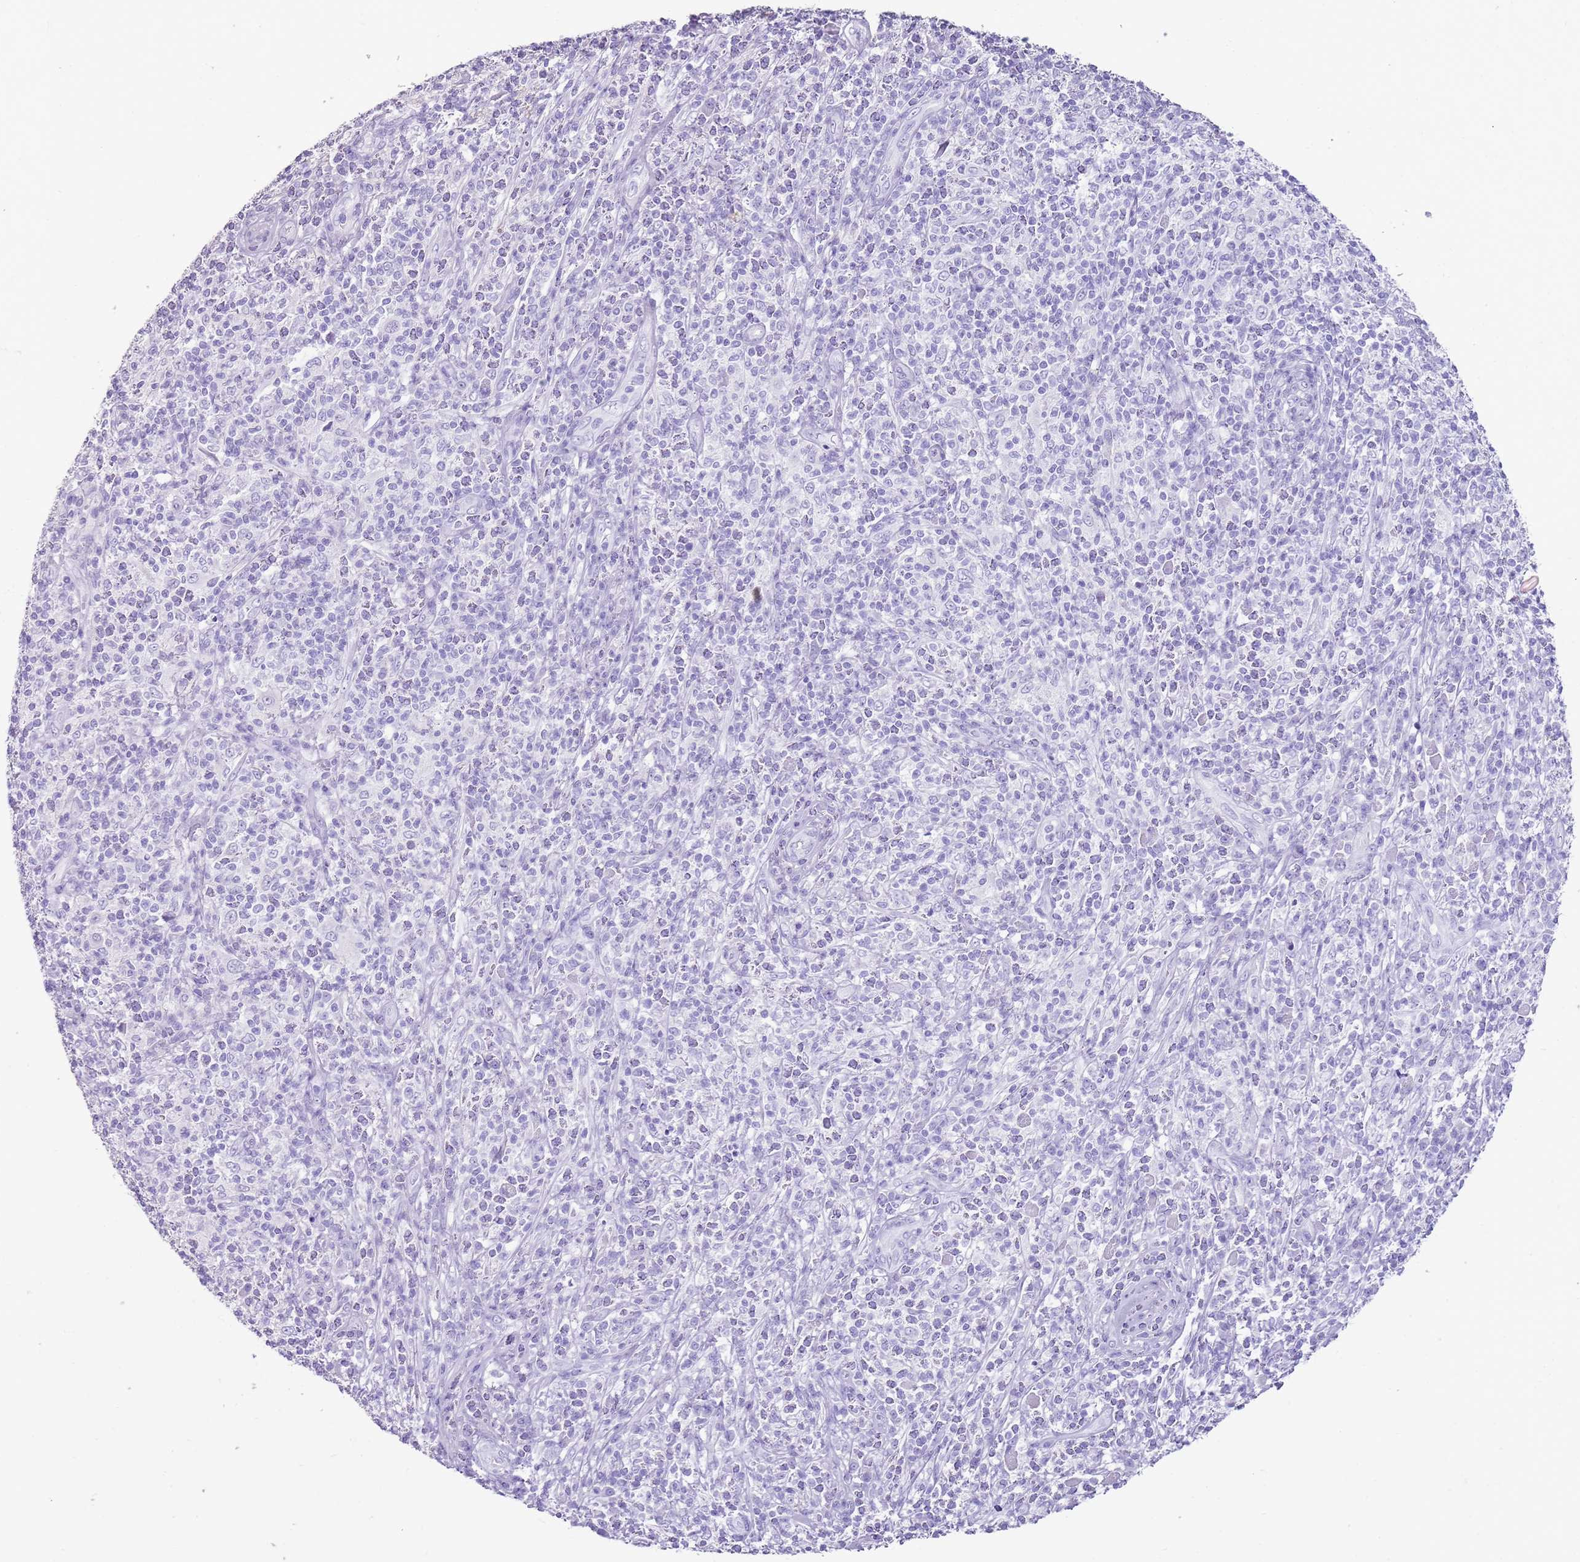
{"staining": {"intensity": "negative", "quantity": "none", "location": "none"}, "tissue": "melanoma", "cell_type": "Tumor cells", "image_type": "cancer", "snomed": [{"axis": "morphology", "description": "Malignant melanoma, NOS"}, {"axis": "topography", "description": "Skin"}], "caption": "Tumor cells show no significant positivity in melanoma. (DAB (3,3'-diaminobenzidine) immunohistochemistry with hematoxylin counter stain).", "gene": "NBPF3", "patient": {"sex": "male", "age": 66}}